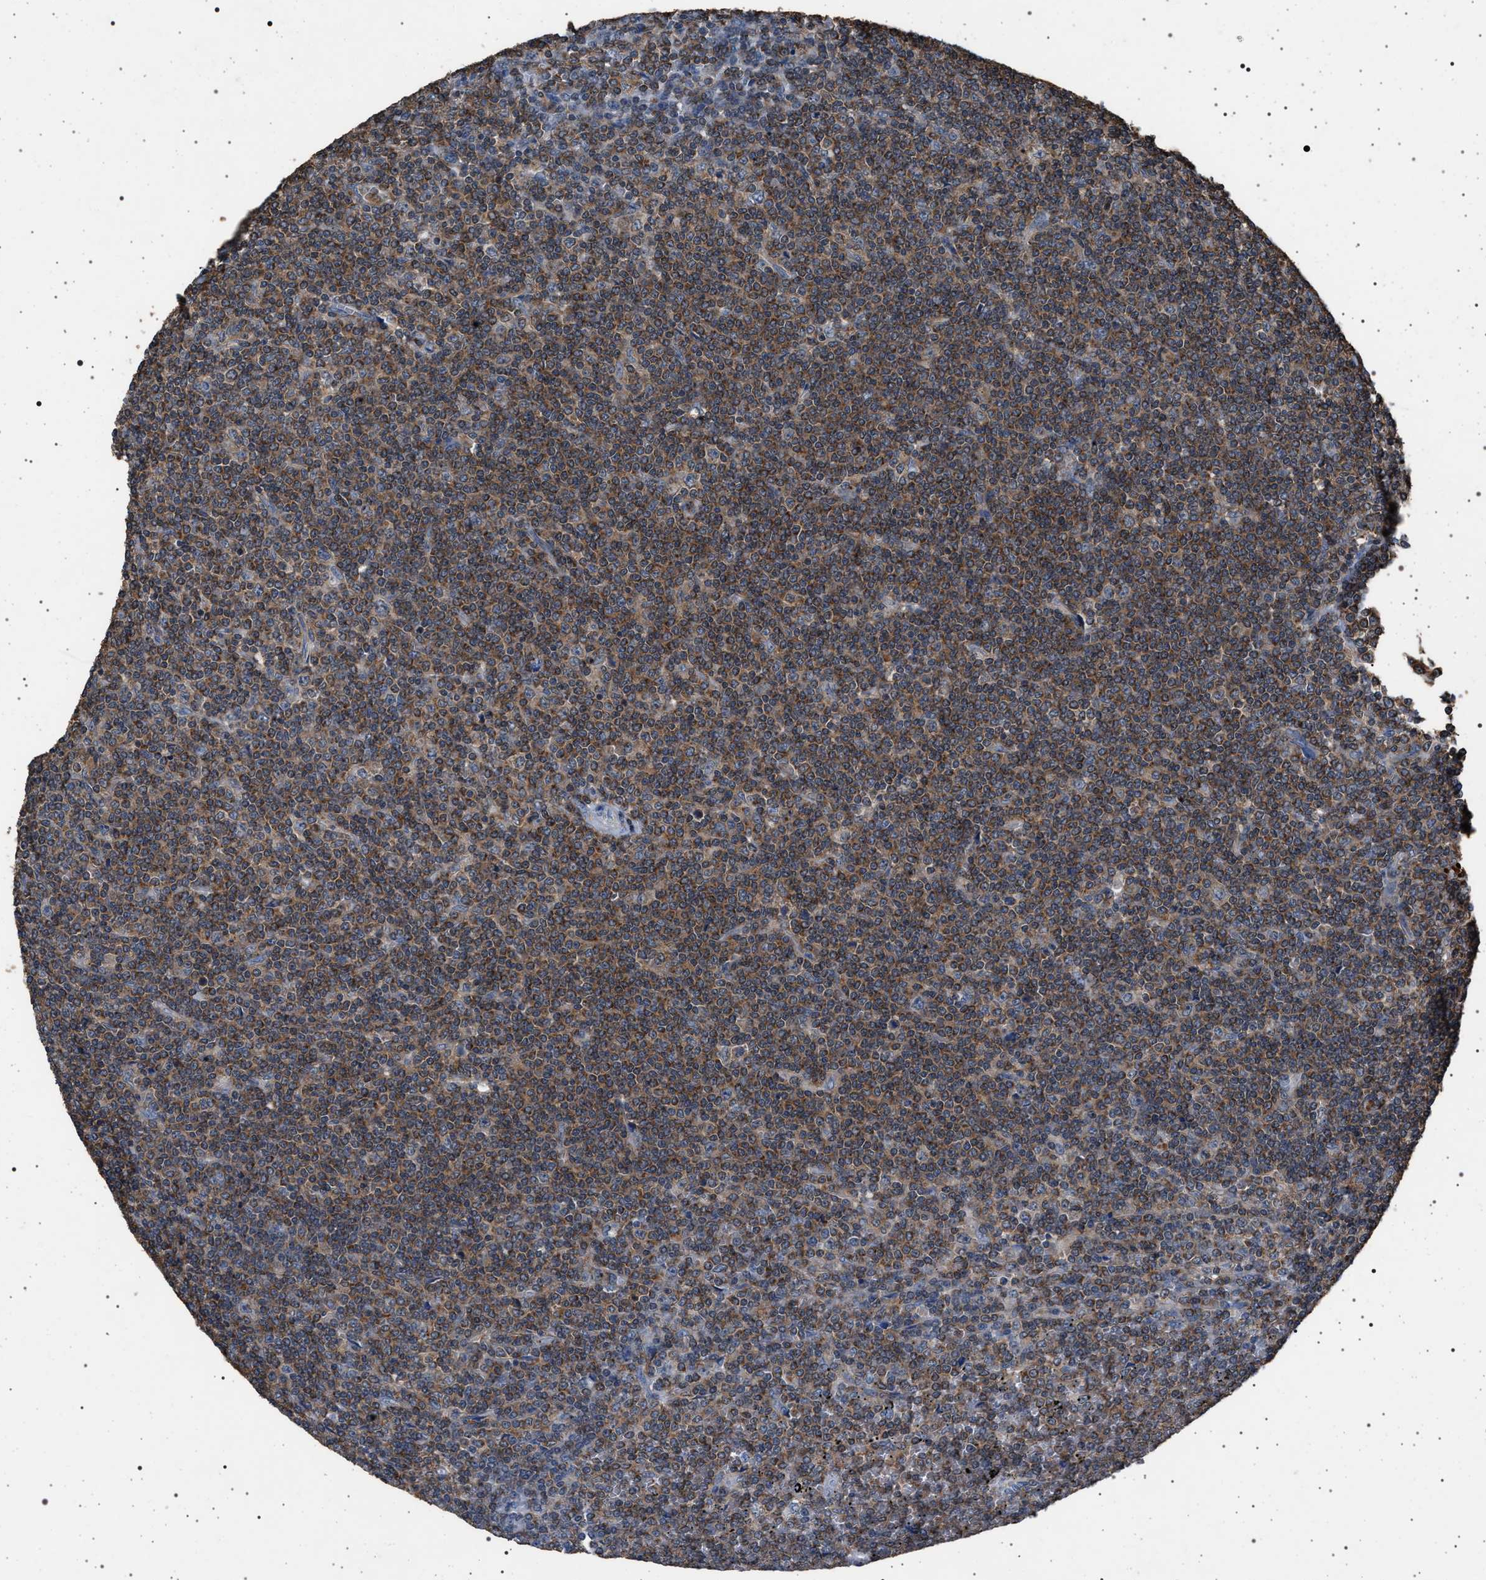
{"staining": {"intensity": "moderate", "quantity": ">75%", "location": "cytoplasmic/membranous"}, "tissue": "lymphoma", "cell_type": "Tumor cells", "image_type": "cancer", "snomed": [{"axis": "morphology", "description": "Malignant lymphoma, non-Hodgkin's type, Low grade"}, {"axis": "topography", "description": "Spleen"}], "caption": "Lymphoma was stained to show a protein in brown. There is medium levels of moderate cytoplasmic/membranous expression in approximately >75% of tumor cells.", "gene": "SMAP2", "patient": {"sex": "female", "age": 19}}